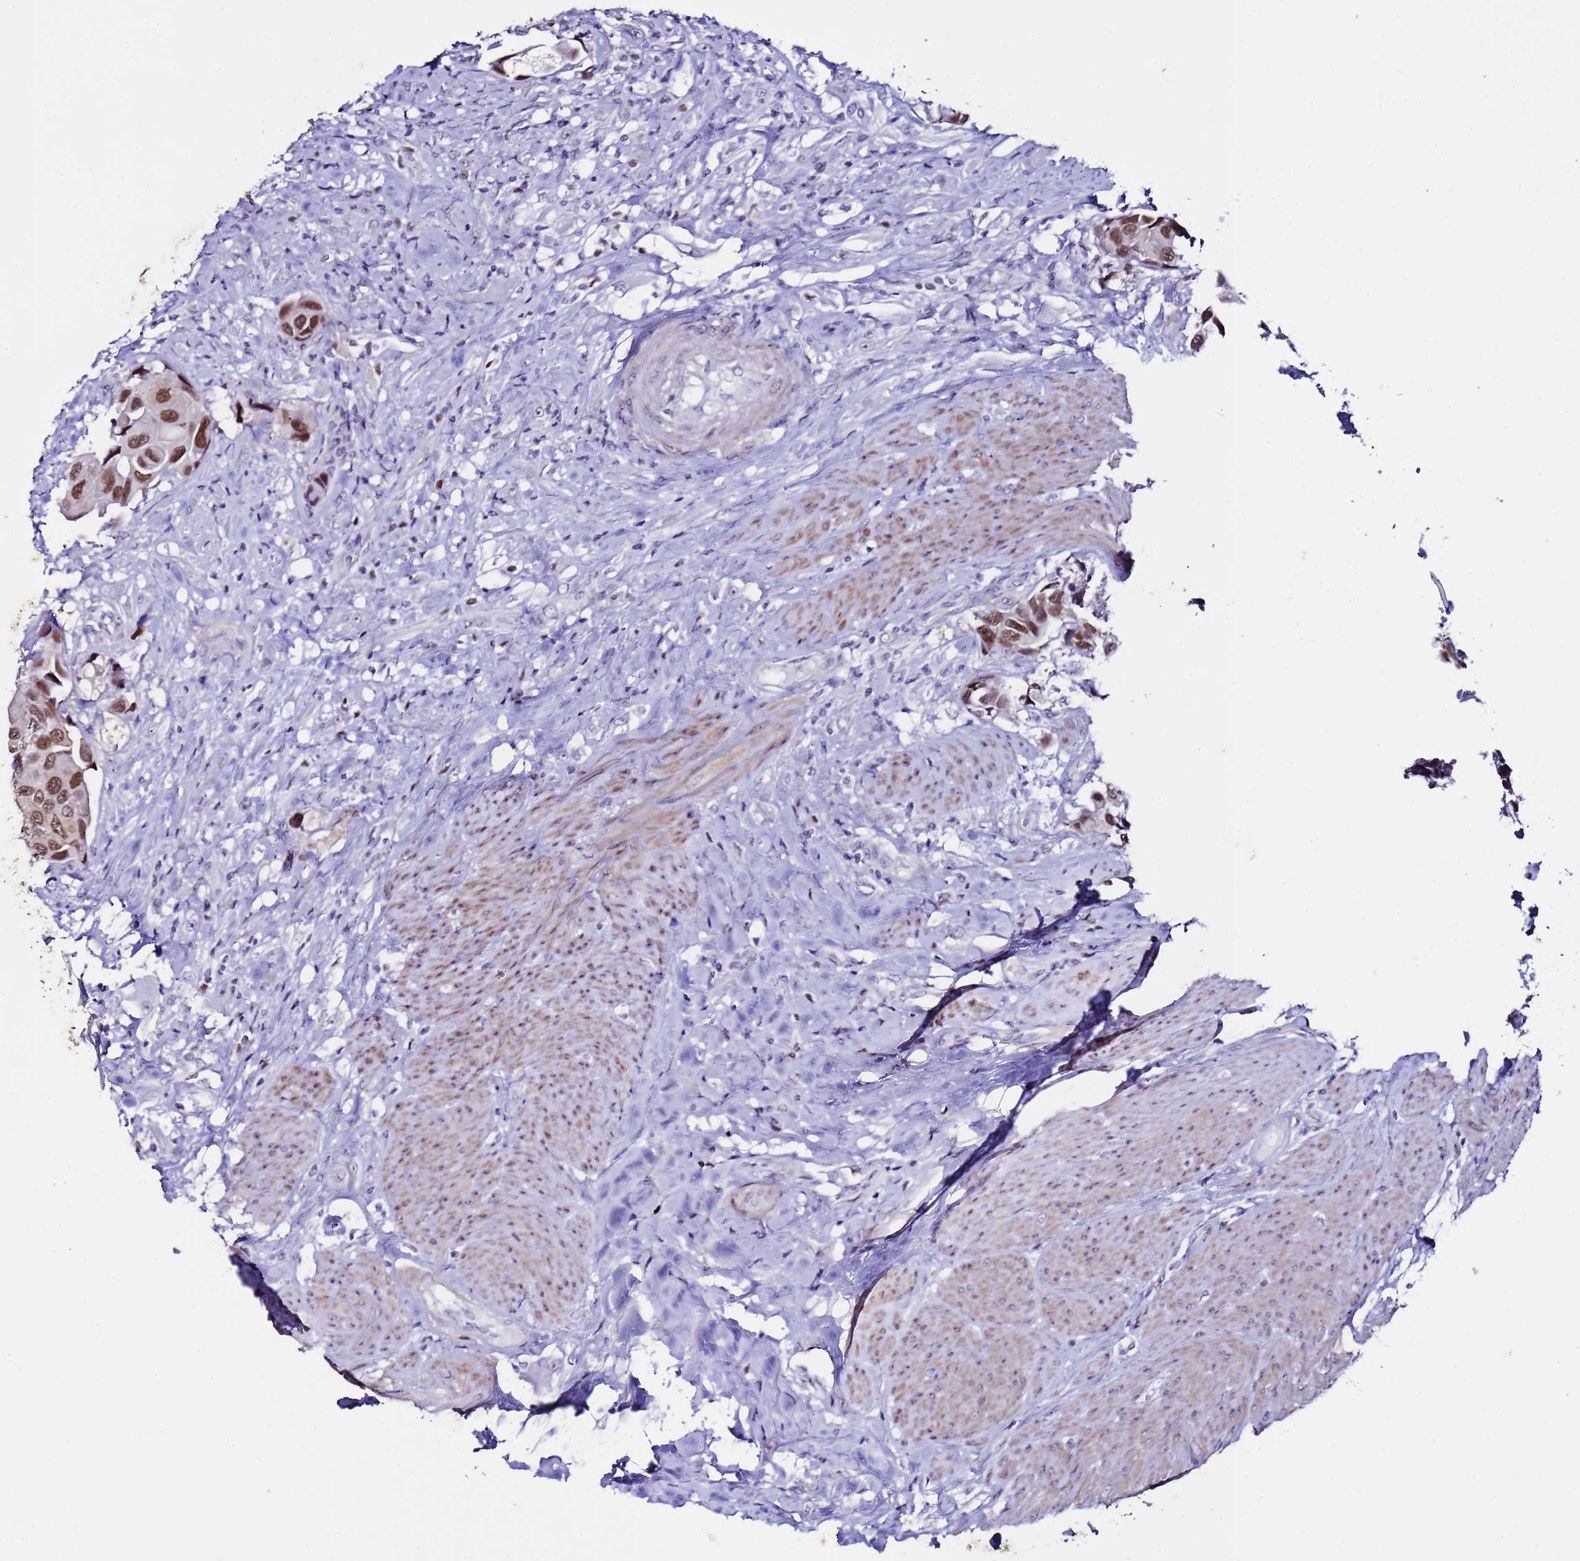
{"staining": {"intensity": "moderate", "quantity": ">75%", "location": "nuclear"}, "tissue": "urothelial cancer", "cell_type": "Tumor cells", "image_type": "cancer", "snomed": [{"axis": "morphology", "description": "Urothelial carcinoma, High grade"}, {"axis": "topography", "description": "Urinary bladder"}], "caption": "Urothelial carcinoma (high-grade) stained for a protein (brown) displays moderate nuclear positive positivity in approximately >75% of tumor cells.", "gene": "BCL7A", "patient": {"sex": "male", "age": 74}}